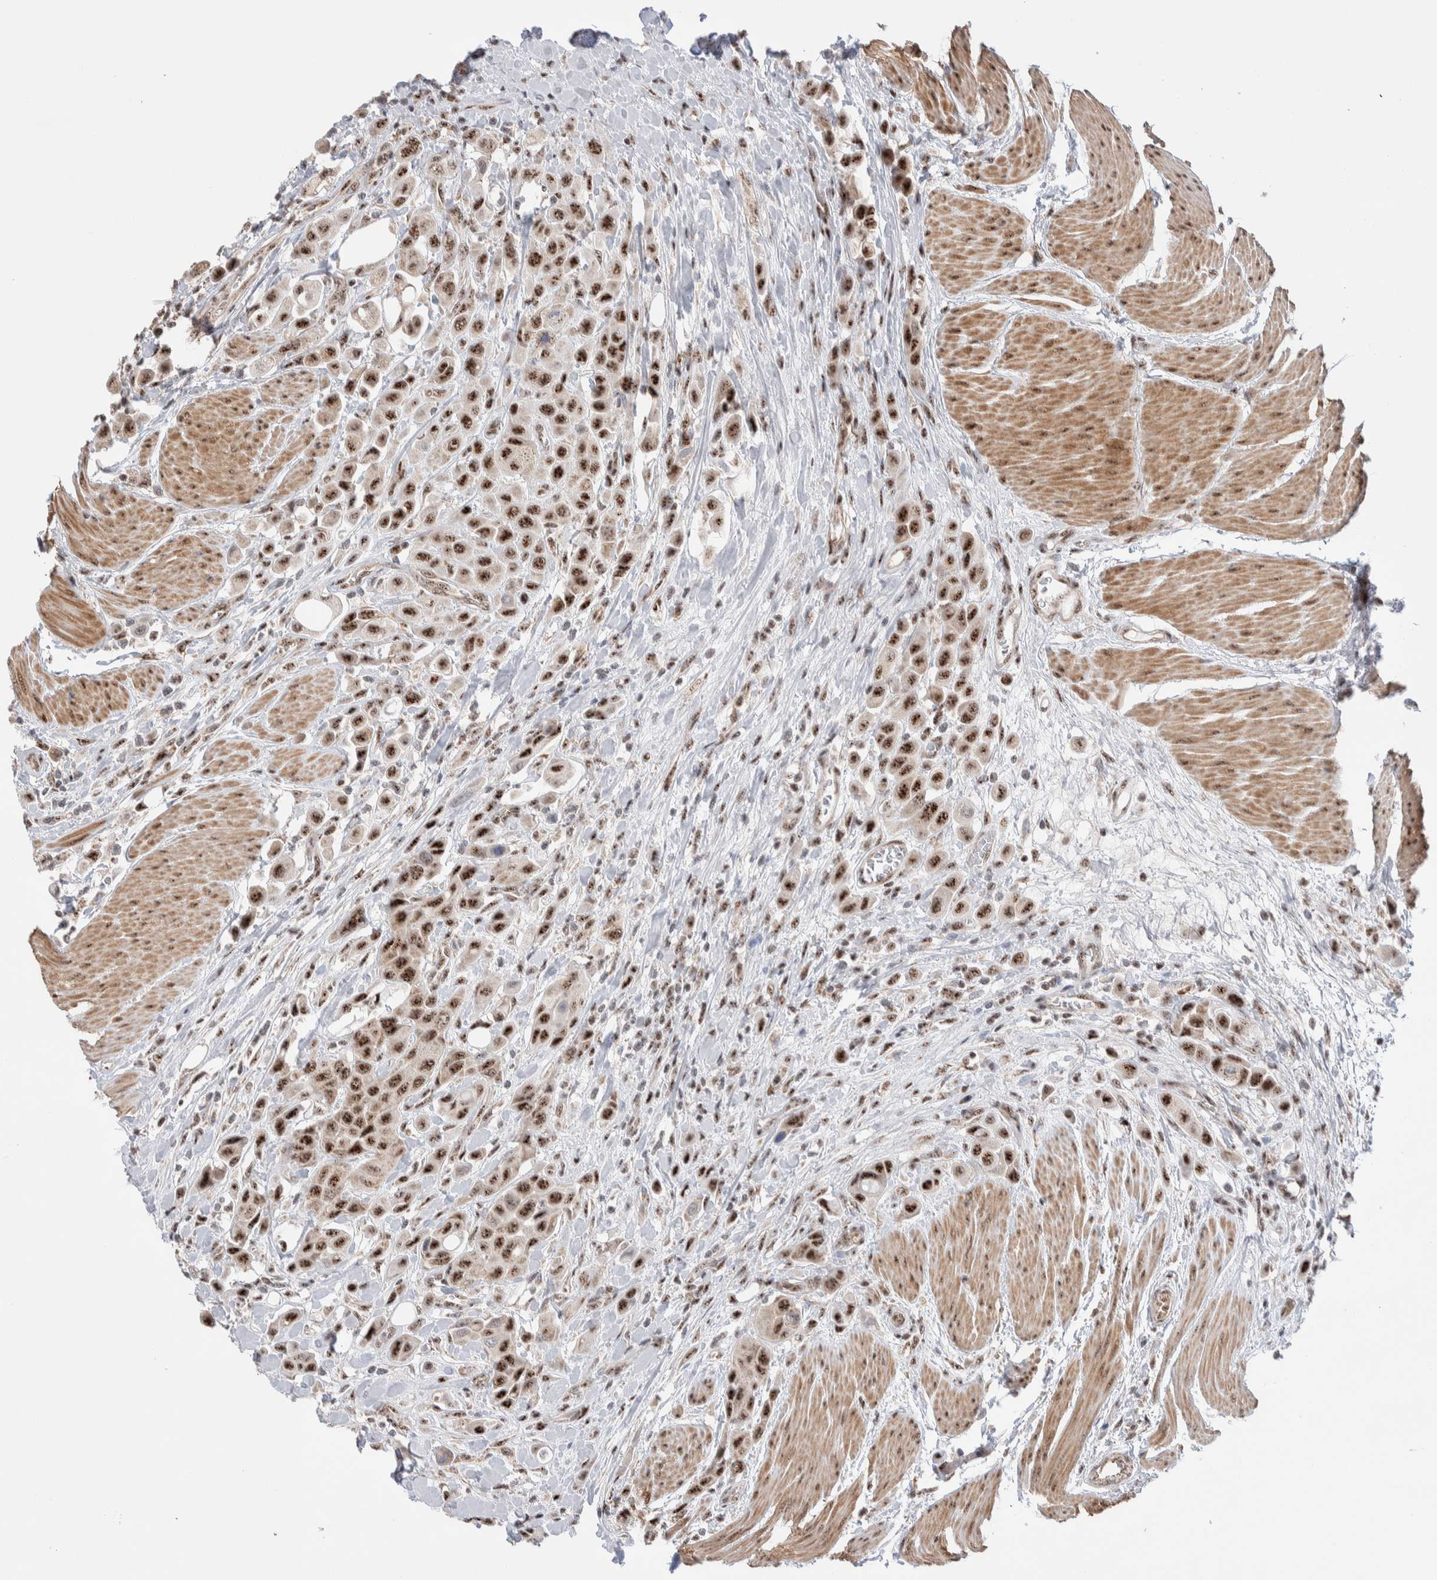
{"staining": {"intensity": "strong", "quantity": ">75%", "location": "nuclear"}, "tissue": "urothelial cancer", "cell_type": "Tumor cells", "image_type": "cancer", "snomed": [{"axis": "morphology", "description": "Urothelial carcinoma, High grade"}, {"axis": "topography", "description": "Urinary bladder"}], "caption": "Brown immunohistochemical staining in urothelial cancer displays strong nuclear positivity in about >75% of tumor cells. Immunohistochemistry (ihc) stains the protein in brown and the nuclei are stained blue.", "gene": "ZNF695", "patient": {"sex": "male", "age": 50}}